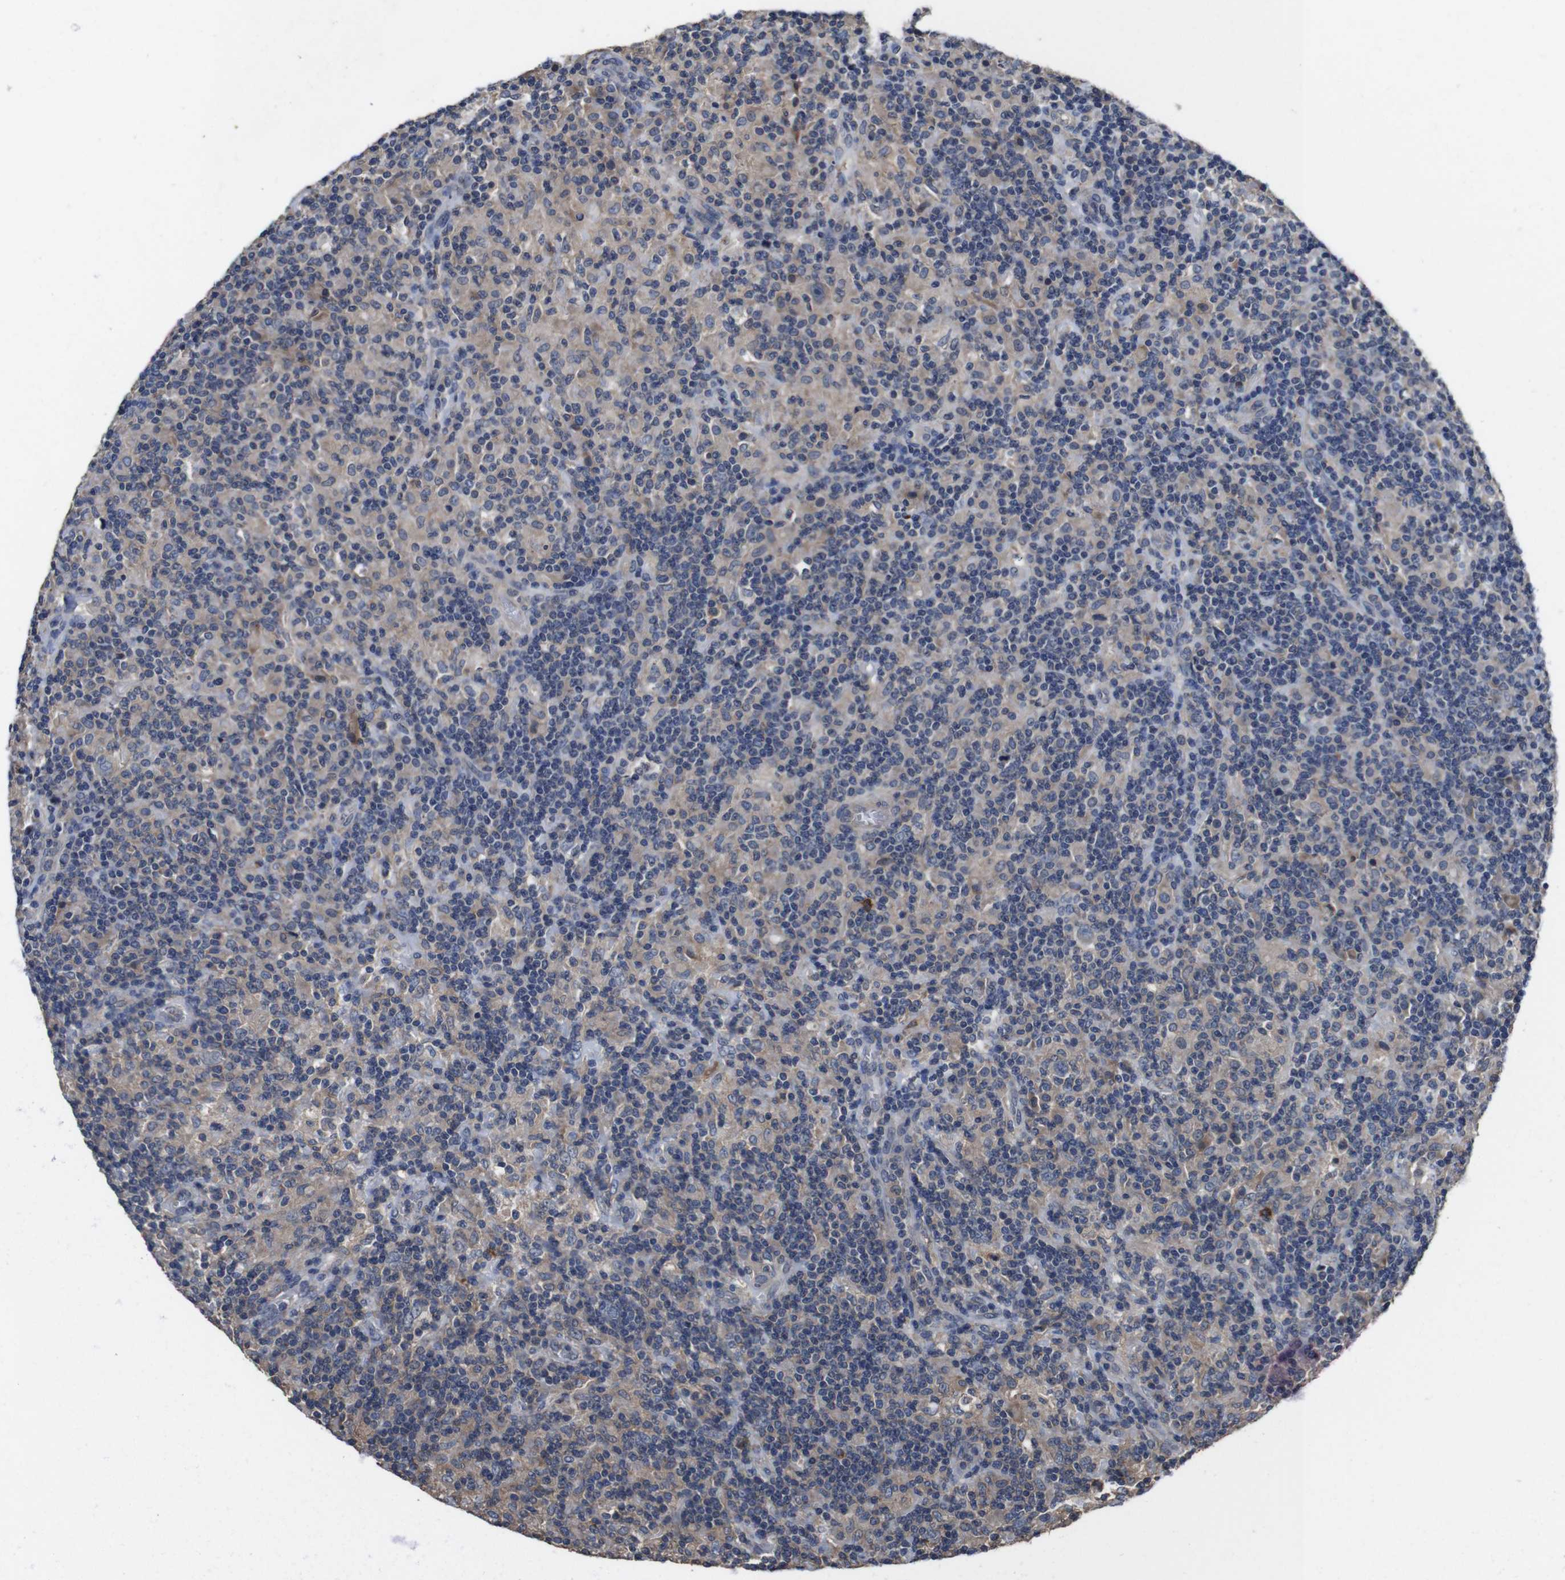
{"staining": {"intensity": "negative", "quantity": "none", "location": "none"}, "tissue": "lymphoma", "cell_type": "Tumor cells", "image_type": "cancer", "snomed": [{"axis": "morphology", "description": "Hodgkin's disease, NOS"}, {"axis": "topography", "description": "Lymph node"}], "caption": "Tumor cells are negative for protein expression in human lymphoma. The staining was performed using DAB to visualize the protein expression in brown, while the nuclei were stained in blue with hematoxylin (Magnification: 20x).", "gene": "GLIPR1", "patient": {"sex": "male", "age": 70}}